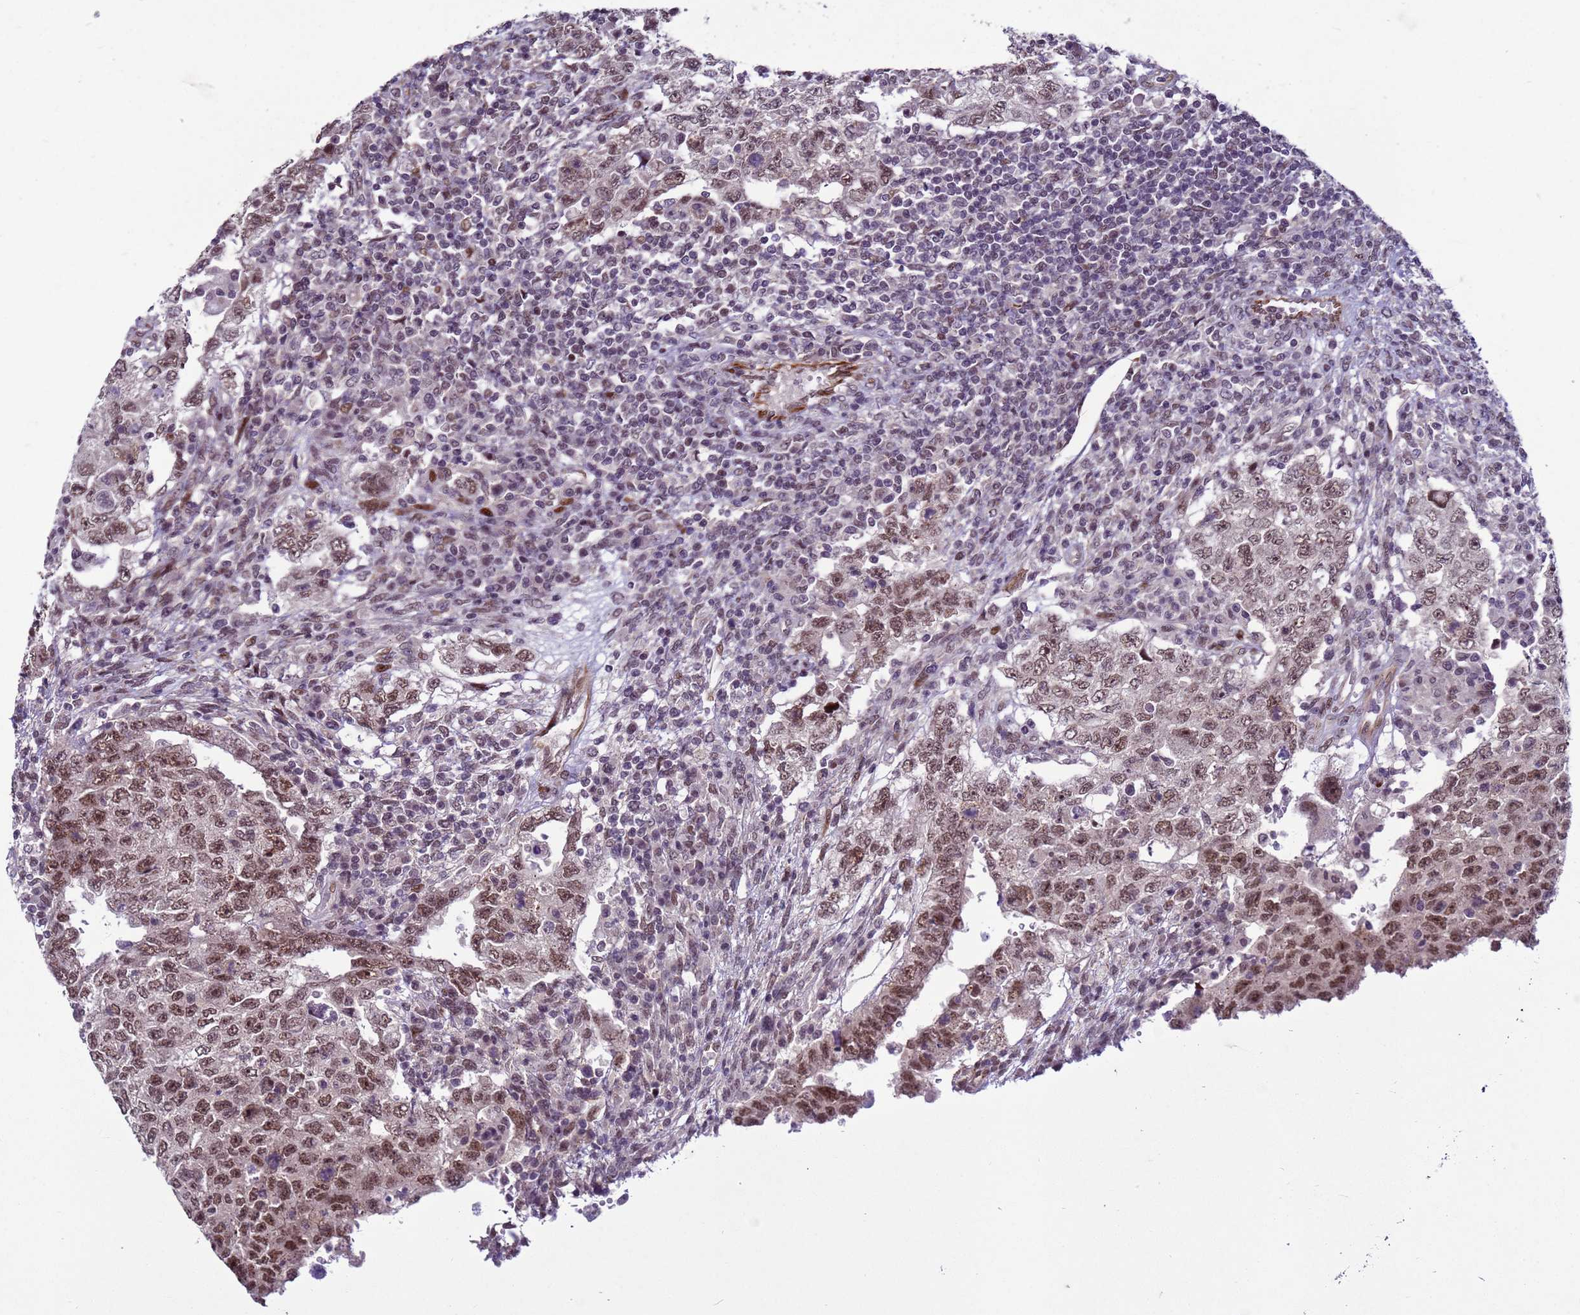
{"staining": {"intensity": "moderate", "quantity": ">75%", "location": "nuclear"}, "tissue": "testis cancer", "cell_type": "Tumor cells", "image_type": "cancer", "snomed": [{"axis": "morphology", "description": "Carcinoma, Embryonal, NOS"}, {"axis": "topography", "description": "Testis"}], "caption": "Testis cancer tissue reveals moderate nuclear expression in about >75% of tumor cells, visualized by immunohistochemistry. The protein of interest is shown in brown color, while the nuclei are stained blue.", "gene": "SHC3", "patient": {"sex": "male", "age": 26}}